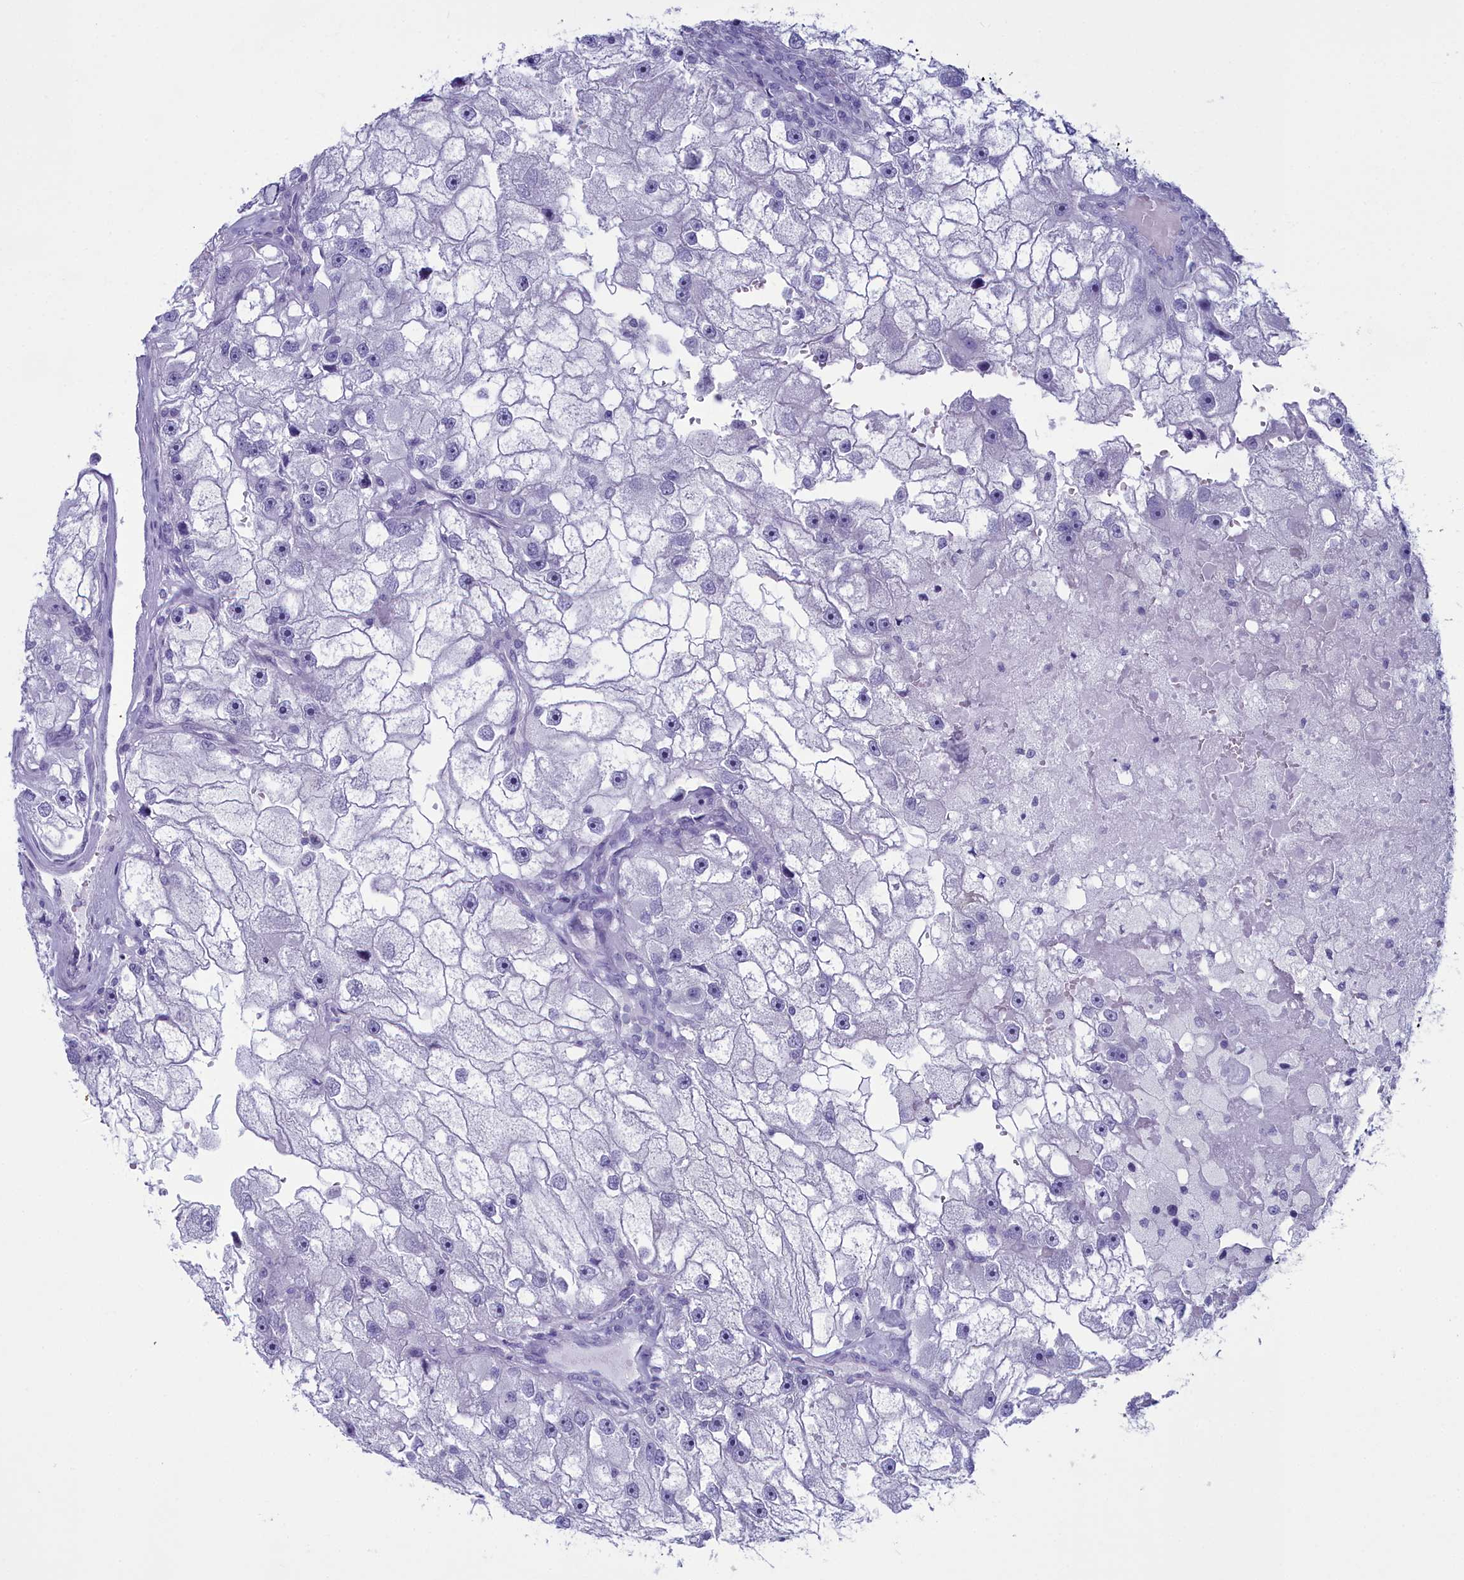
{"staining": {"intensity": "negative", "quantity": "none", "location": "none"}, "tissue": "renal cancer", "cell_type": "Tumor cells", "image_type": "cancer", "snomed": [{"axis": "morphology", "description": "Adenocarcinoma, NOS"}, {"axis": "topography", "description": "Kidney"}], "caption": "The immunohistochemistry photomicrograph has no significant positivity in tumor cells of renal adenocarcinoma tissue. (Brightfield microscopy of DAB (3,3'-diaminobenzidine) immunohistochemistry (IHC) at high magnification).", "gene": "MAP6", "patient": {"sex": "male", "age": 63}}